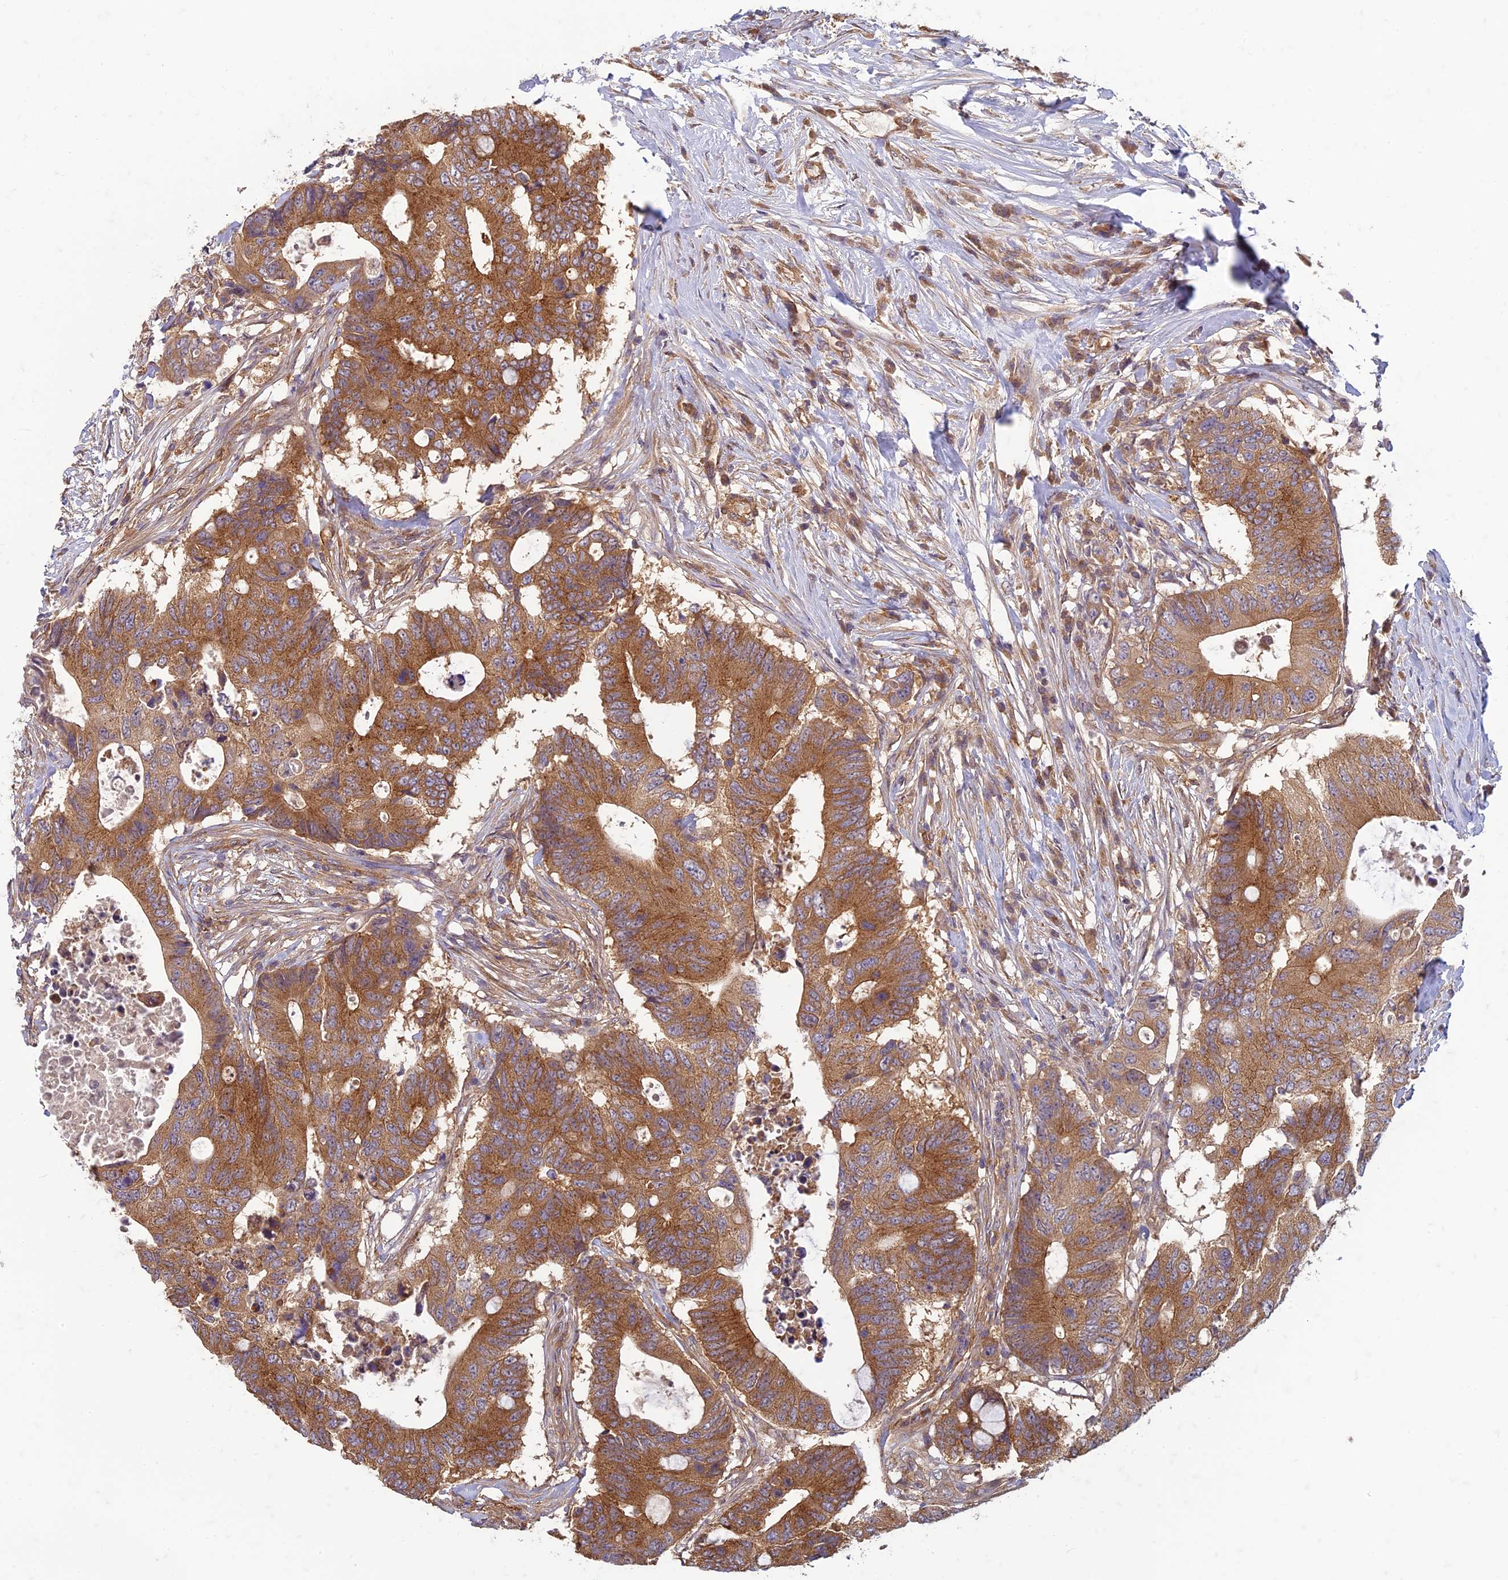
{"staining": {"intensity": "strong", "quantity": ">75%", "location": "cytoplasmic/membranous"}, "tissue": "colorectal cancer", "cell_type": "Tumor cells", "image_type": "cancer", "snomed": [{"axis": "morphology", "description": "Adenocarcinoma, NOS"}, {"axis": "topography", "description": "Colon"}], "caption": "Tumor cells exhibit strong cytoplasmic/membranous staining in approximately >75% of cells in colorectal adenocarcinoma. (DAB (3,3'-diaminobenzidine) IHC, brown staining for protein, blue staining for nuclei).", "gene": "TCF25", "patient": {"sex": "male", "age": 71}}